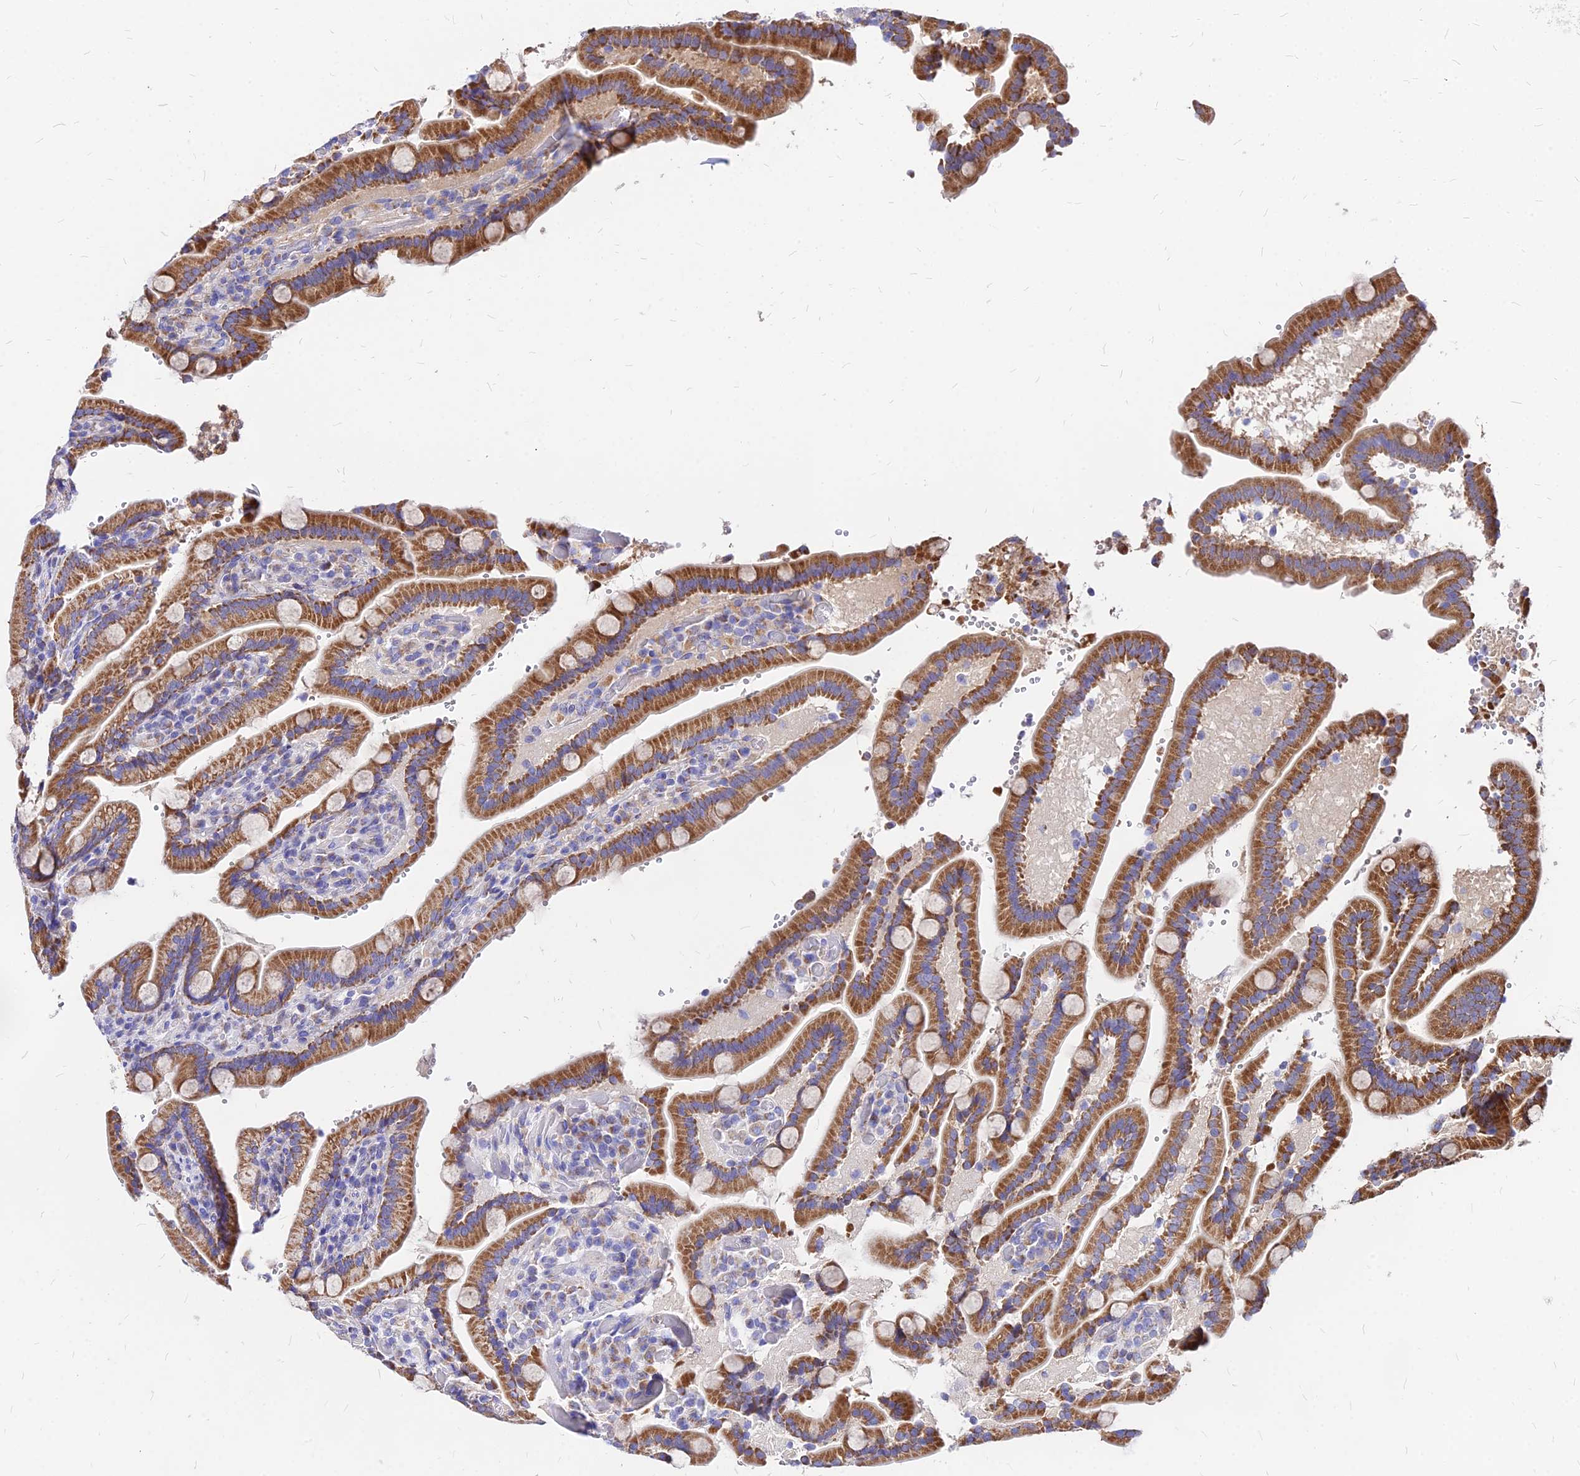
{"staining": {"intensity": "moderate", "quantity": ">75%", "location": "cytoplasmic/membranous"}, "tissue": "duodenum", "cell_type": "Glandular cells", "image_type": "normal", "snomed": [{"axis": "morphology", "description": "Normal tissue, NOS"}, {"axis": "topography", "description": "Duodenum"}], "caption": "Unremarkable duodenum shows moderate cytoplasmic/membranous staining in about >75% of glandular cells (Brightfield microscopy of DAB IHC at high magnification)..", "gene": "MRPL3", "patient": {"sex": "female", "age": 62}}